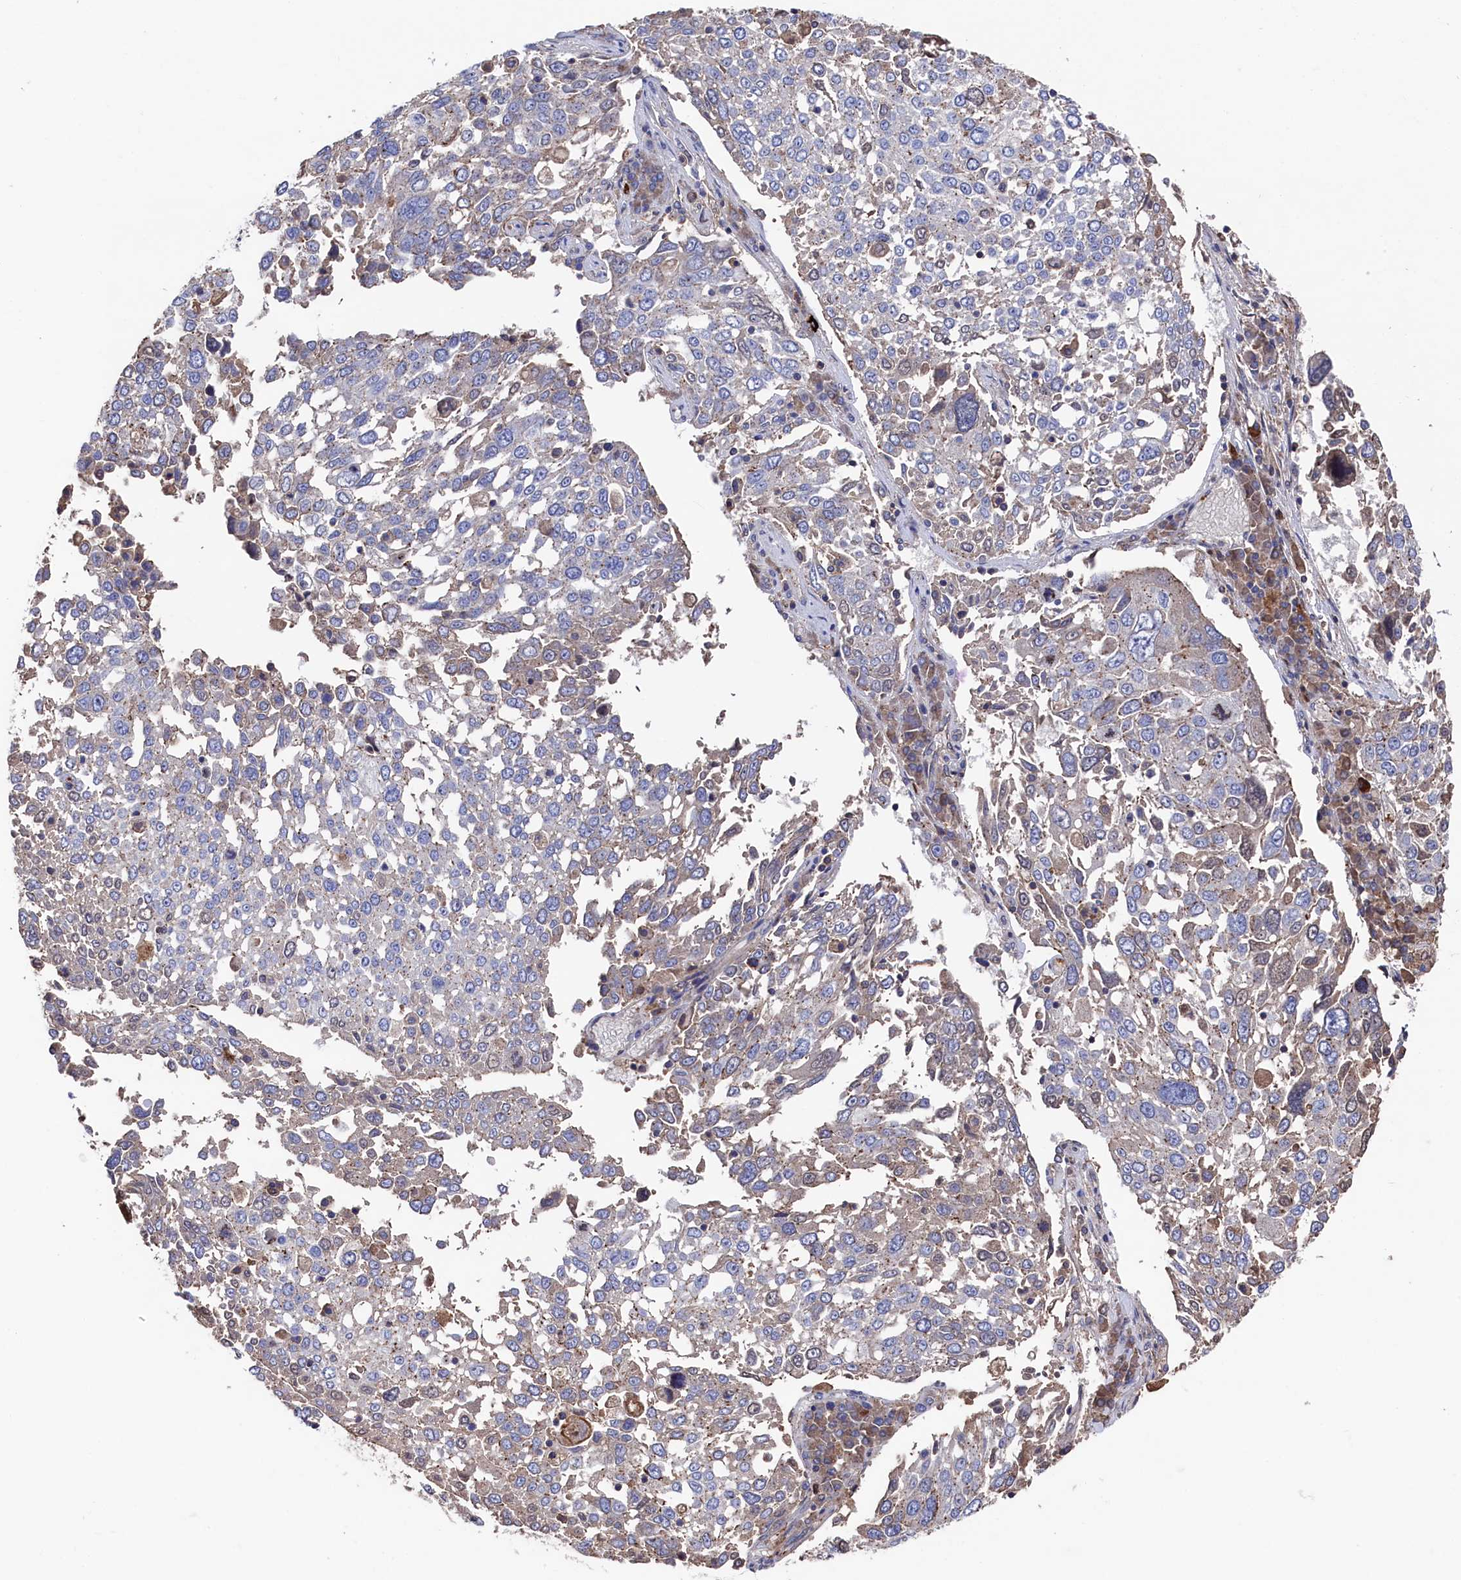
{"staining": {"intensity": "weak", "quantity": "<25%", "location": "cytoplasmic/membranous"}, "tissue": "lung cancer", "cell_type": "Tumor cells", "image_type": "cancer", "snomed": [{"axis": "morphology", "description": "Squamous cell carcinoma, NOS"}, {"axis": "topography", "description": "Lung"}], "caption": "This photomicrograph is of lung cancer (squamous cell carcinoma) stained with immunohistochemistry (IHC) to label a protein in brown with the nuclei are counter-stained blue. There is no staining in tumor cells.", "gene": "TK2", "patient": {"sex": "male", "age": 65}}